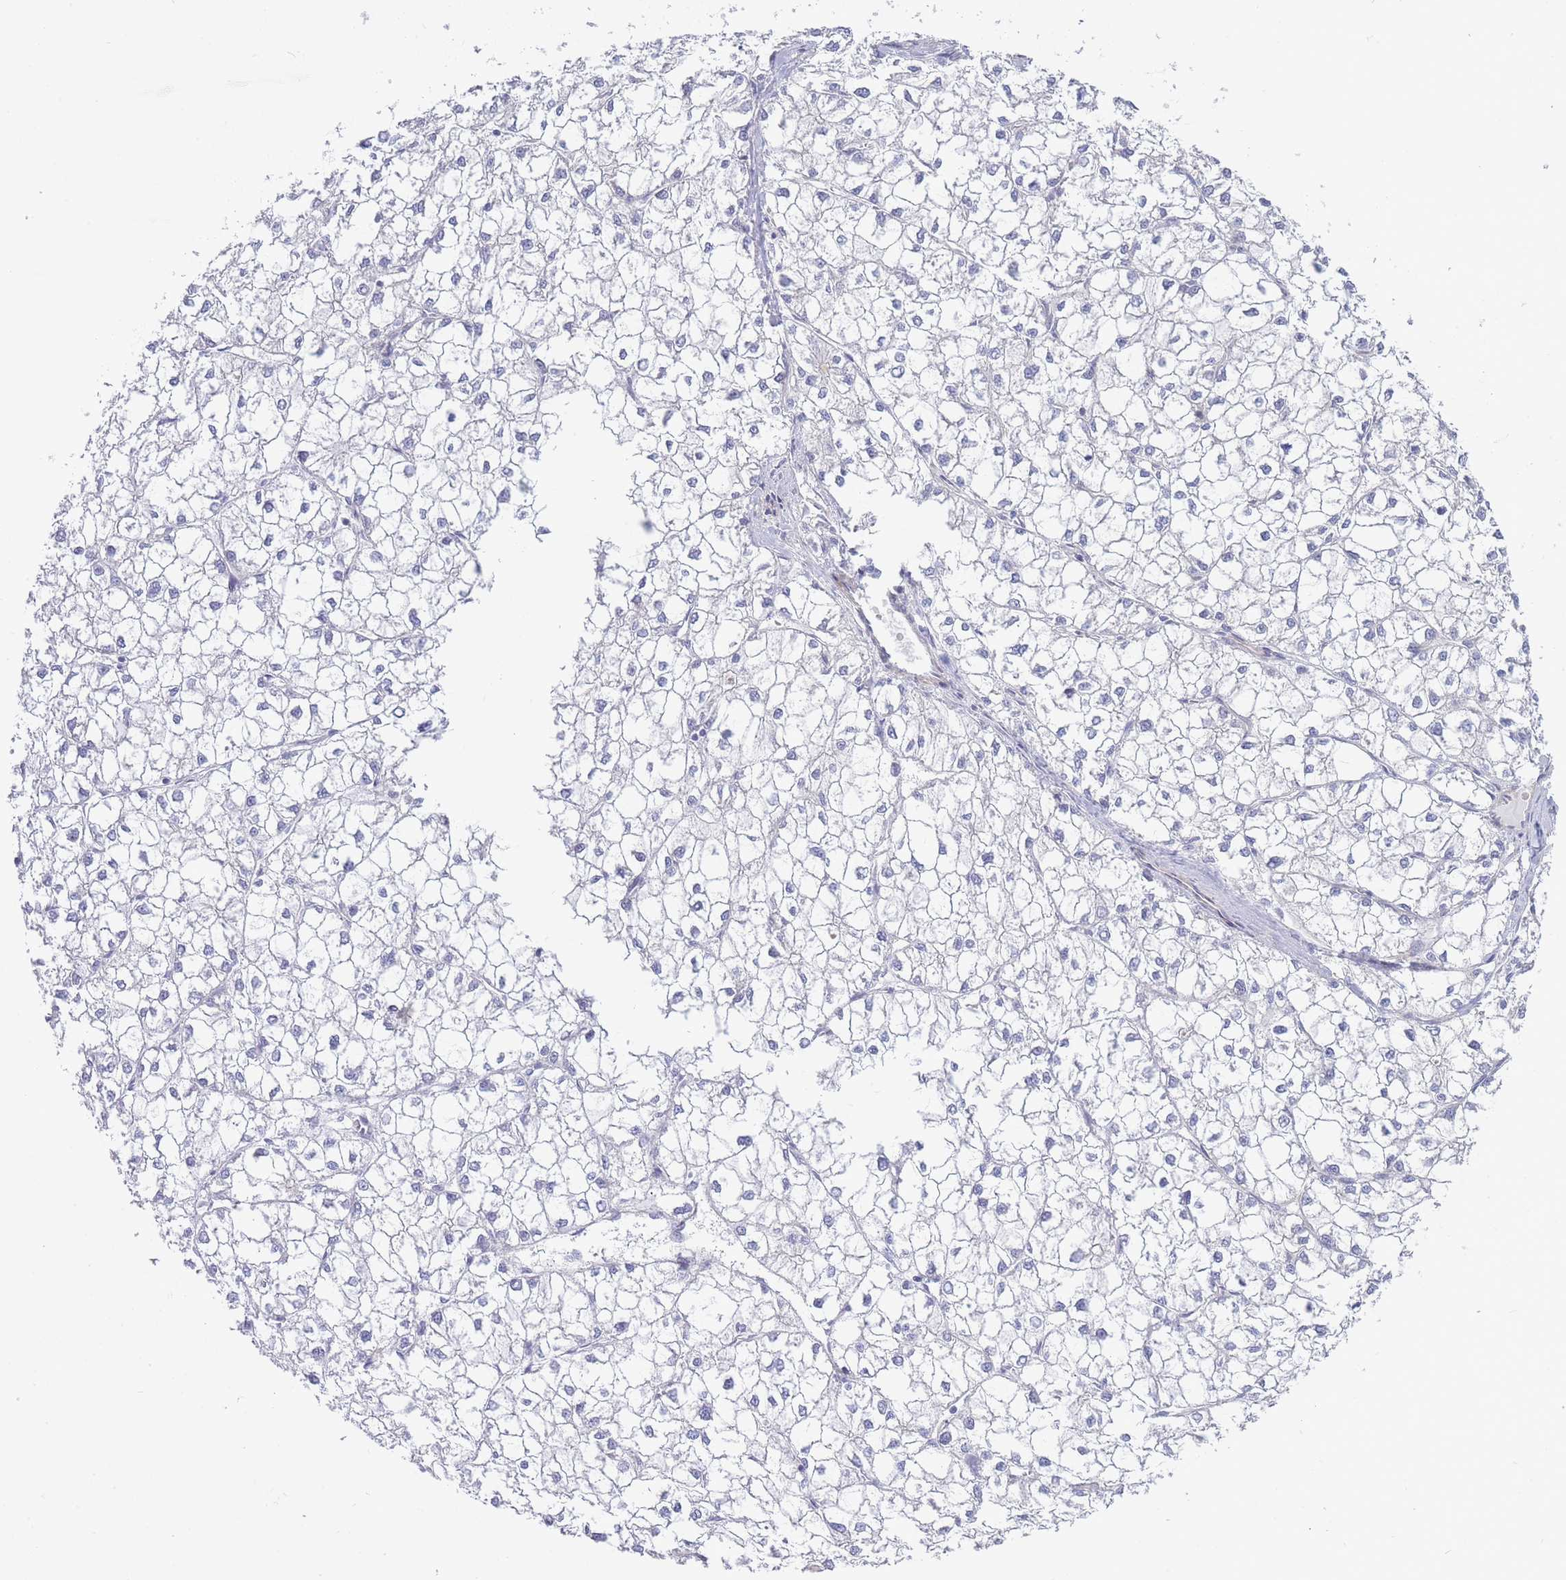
{"staining": {"intensity": "negative", "quantity": "none", "location": "none"}, "tissue": "liver cancer", "cell_type": "Tumor cells", "image_type": "cancer", "snomed": [{"axis": "morphology", "description": "Carcinoma, Hepatocellular, NOS"}, {"axis": "topography", "description": "Liver"}], "caption": "High power microscopy image of an IHC image of liver hepatocellular carcinoma, revealing no significant expression in tumor cells. Brightfield microscopy of immunohistochemistry (IHC) stained with DAB (3,3'-diaminobenzidine) (brown) and hematoxylin (blue), captured at high magnification.", "gene": "SUGT1", "patient": {"sex": "female", "age": 43}}